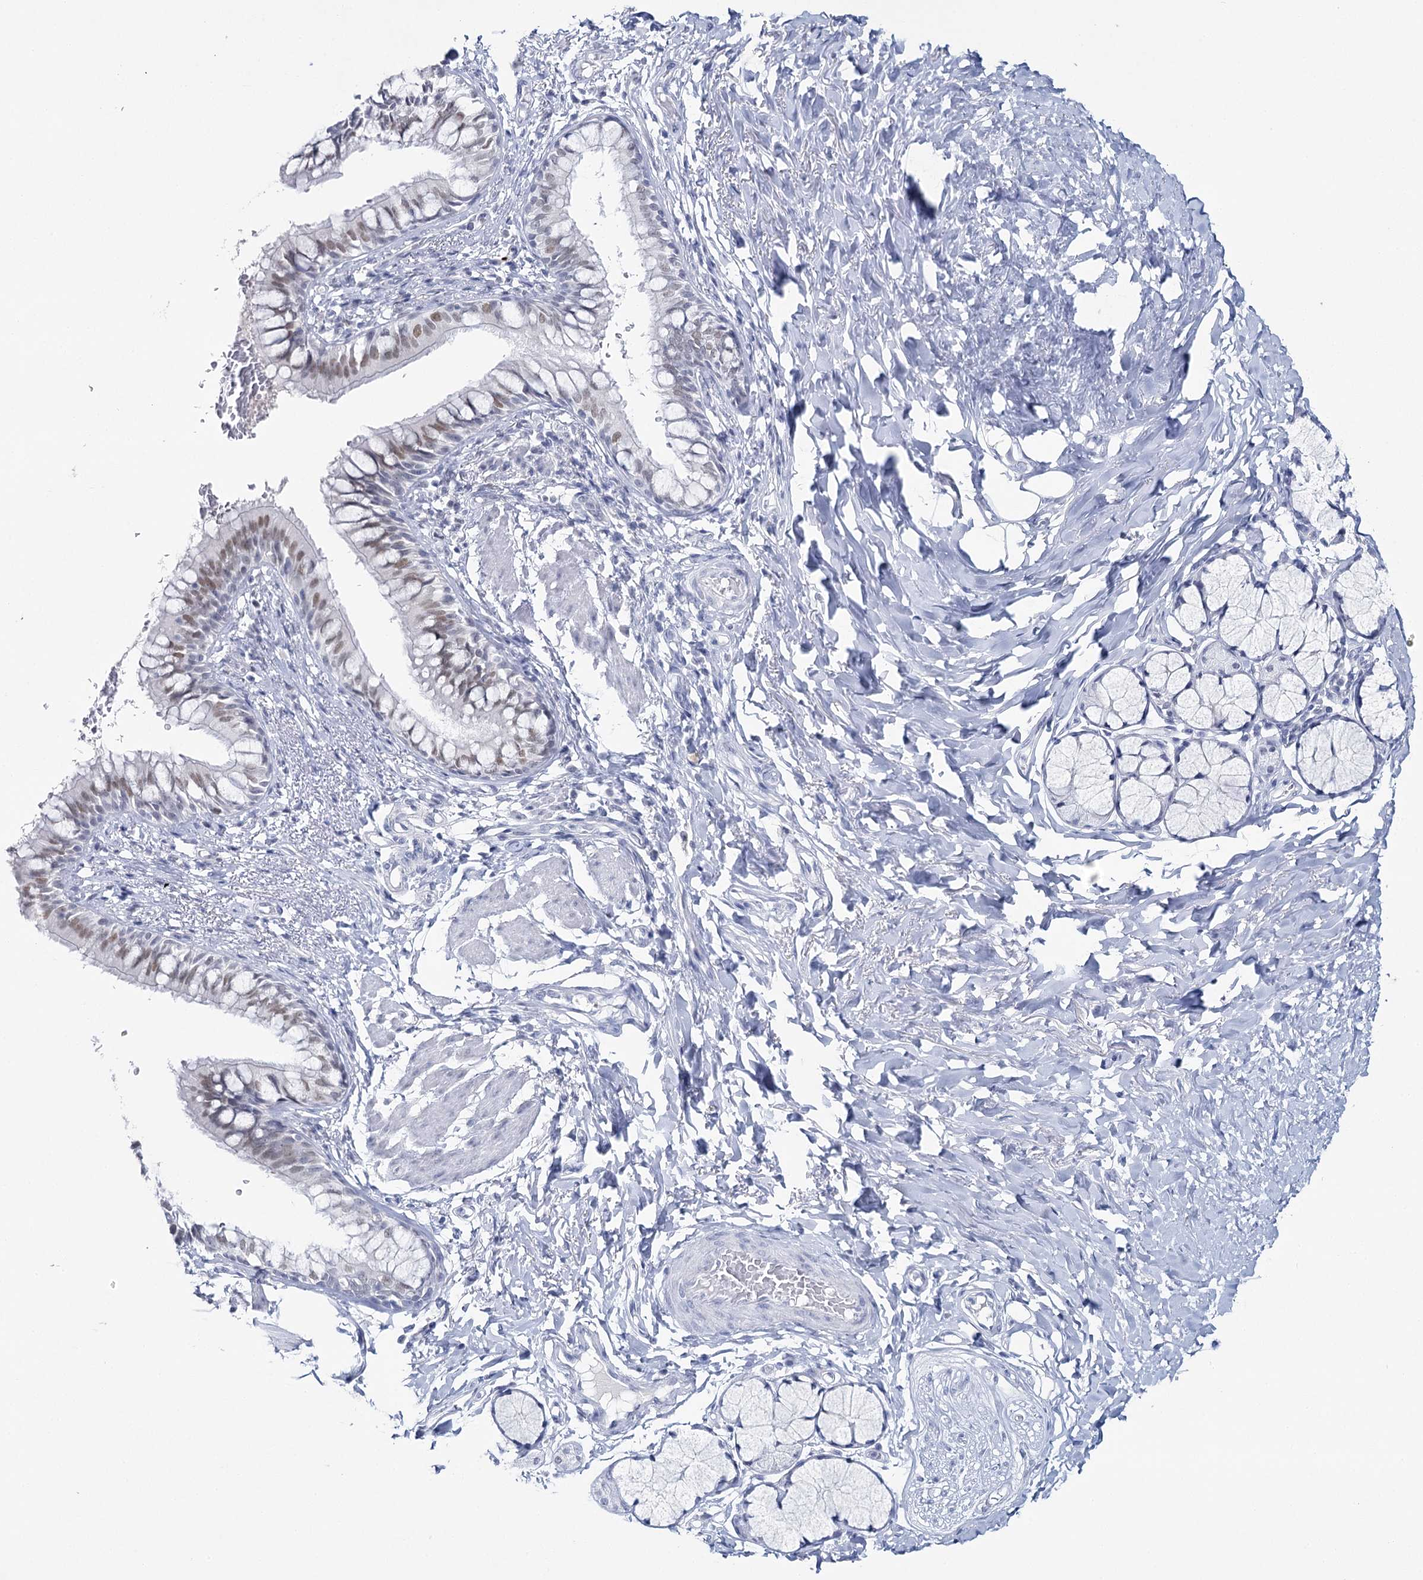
{"staining": {"intensity": "moderate", "quantity": ">75%", "location": "nuclear"}, "tissue": "bronchus", "cell_type": "Respiratory epithelial cells", "image_type": "normal", "snomed": [{"axis": "morphology", "description": "Normal tissue, NOS"}, {"axis": "topography", "description": "Cartilage tissue"}, {"axis": "topography", "description": "Bronchus"}], "caption": "IHC histopathology image of unremarkable bronchus: human bronchus stained using immunohistochemistry demonstrates medium levels of moderate protein expression localized specifically in the nuclear of respiratory epithelial cells, appearing as a nuclear brown color.", "gene": "ZC3H8", "patient": {"sex": "female", "age": 36}}